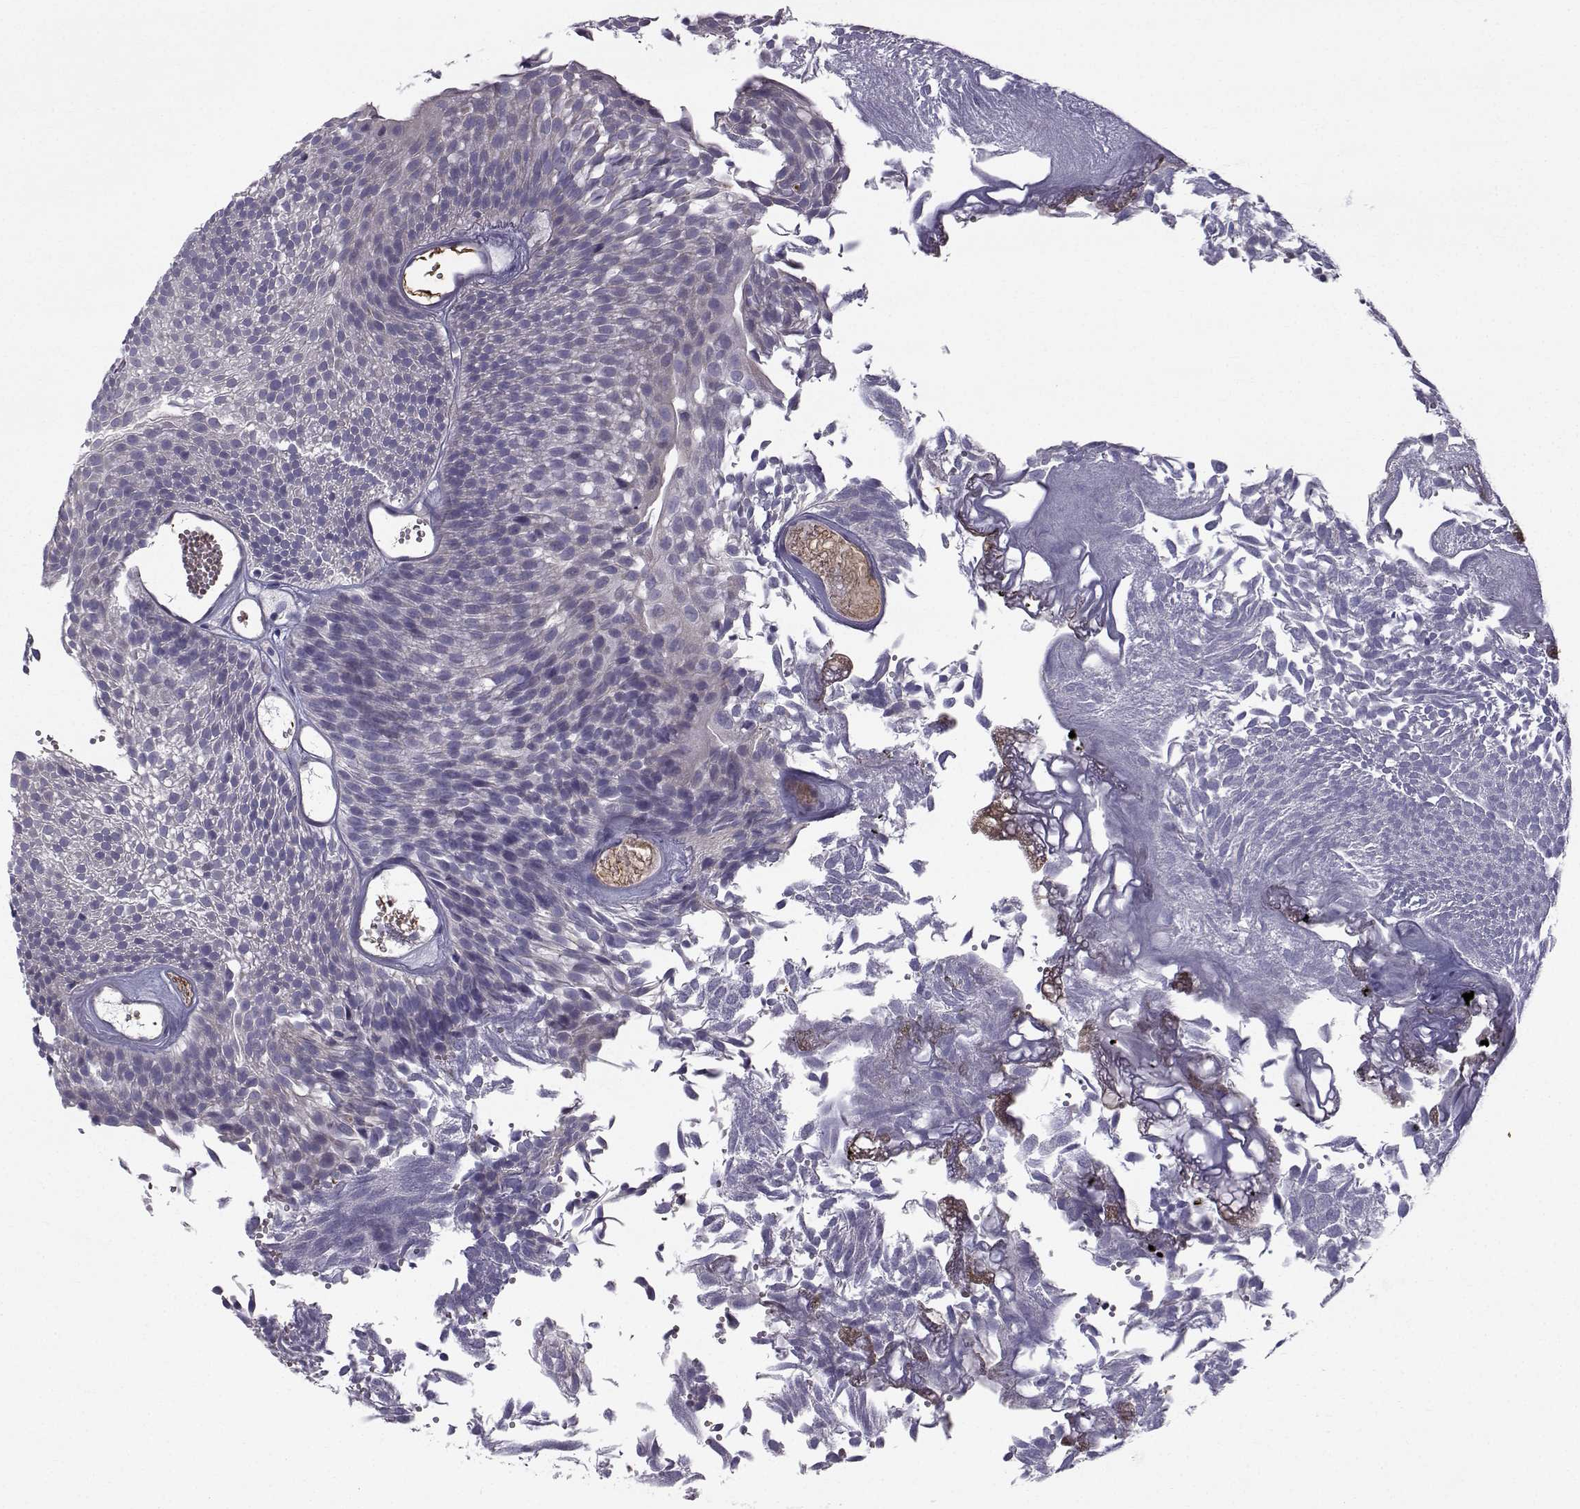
{"staining": {"intensity": "negative", "quantity": "none", "location": "none"}, "tissue": "urothelial cancer", "cell_type": "Tumor cells", "image_type": "cancer", "snomed": [{"axis": "morphology", "description": "Urothelial carcinoma, Low grade"}, {"axis": "topography", "description": "Urinary bladder"}], "caption": "The image shows no significant positivity in tumor cells of urothelial cancer.", "gene": "QPCT", "patient": {"sex": "male", "age": 52}}